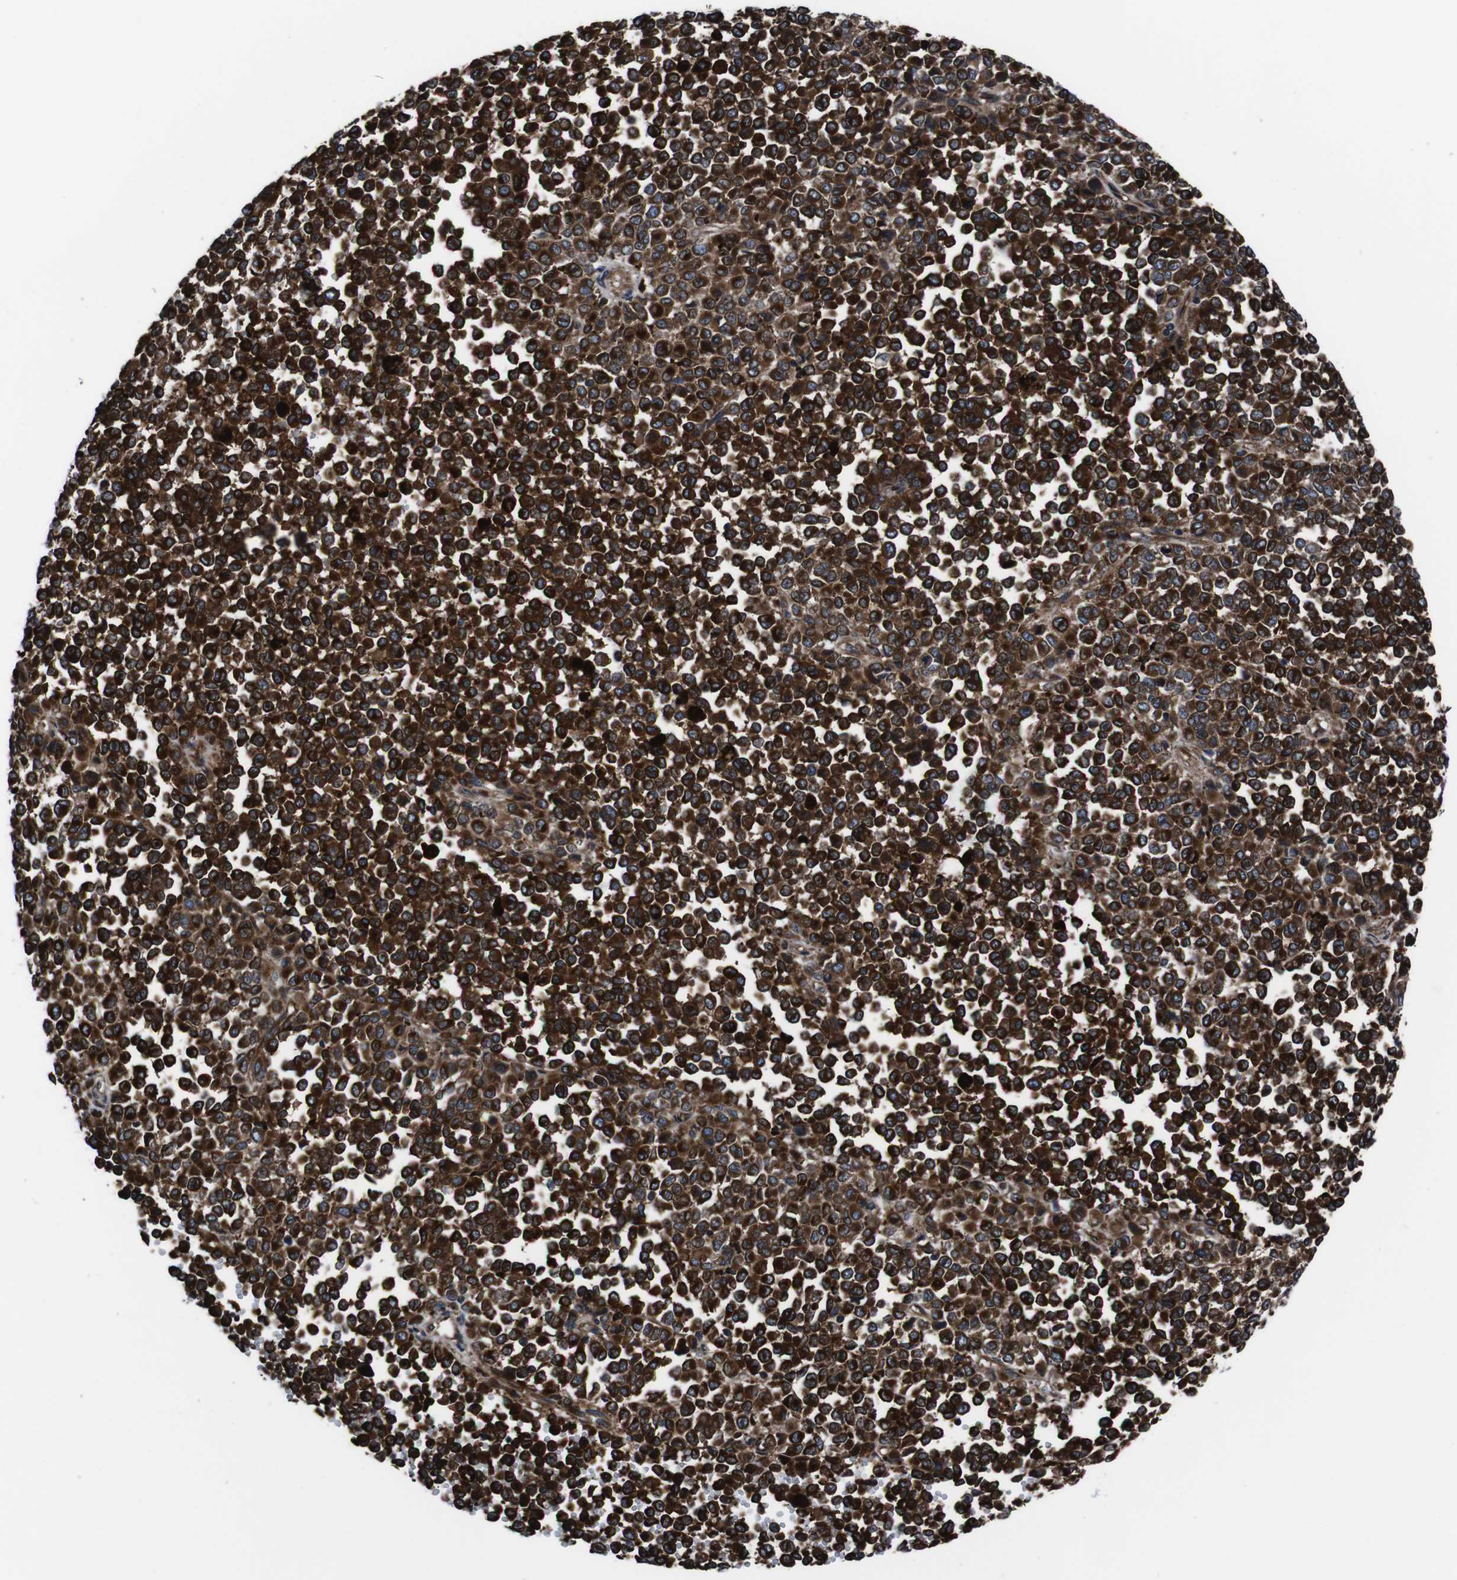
{"staining": {"intensity": "strong", "quantity": ">75%", "location": "cytoplasmic/membranous"}, "tissue": "melanoma", "cell_type": "Tumor cells", "image_type": "cancer", "snomed": [{"axis": "morphology", "description": "Malignant melanoma, Metastatic site"}, {"axis": "topography", "description": "Pancreas"}], "caption": "There is high levels of strong cytoplasmic/membranous expression in tumor cells of malignant melanoma (metastatic site), as demonstrated by immunohistochemical staining (brown color).", "gene": "EIF4A2", "patient": {"sex": "female", "age": 30}}